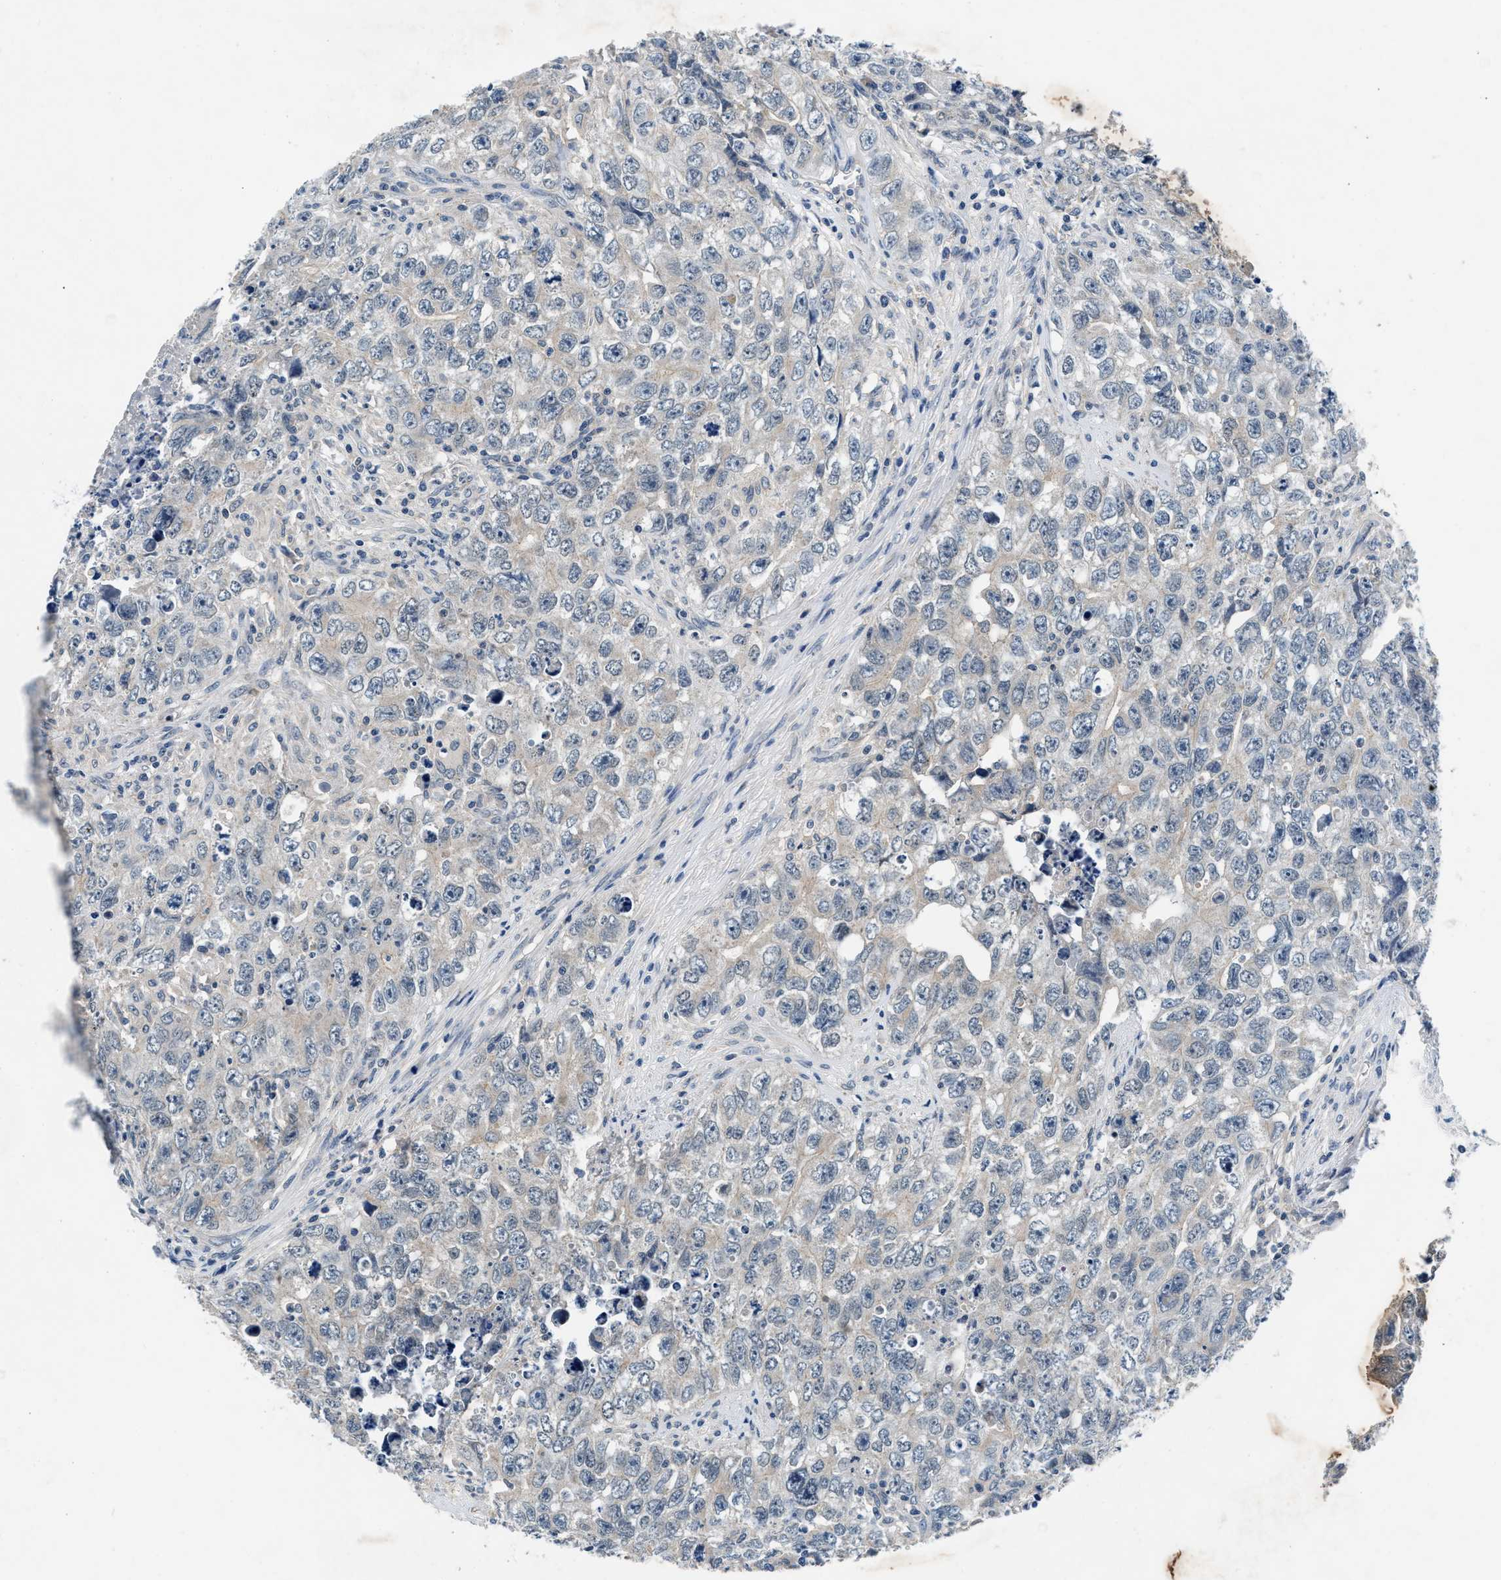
{"staining": {"intensity": "negative", "quantity": "none", "location": "none"}, "tissue": "testis cancer", "cell_type": "Tumor cells", "image_type": "cancer", "snomed": [{"axis": "morphology", "description": "Seminoma, NOS"}, {"axis": "morphology", "description": "Carcinoma, Embryonal, NOS"}, {"axis": "topography", "description": "Testis"}], "caption": "IHC of human testis cancer (embryonal carcinoma) displays no staining in tumor cells.", "gene": "DENND6B", "patient": {"sex": "male", "age": 43}}